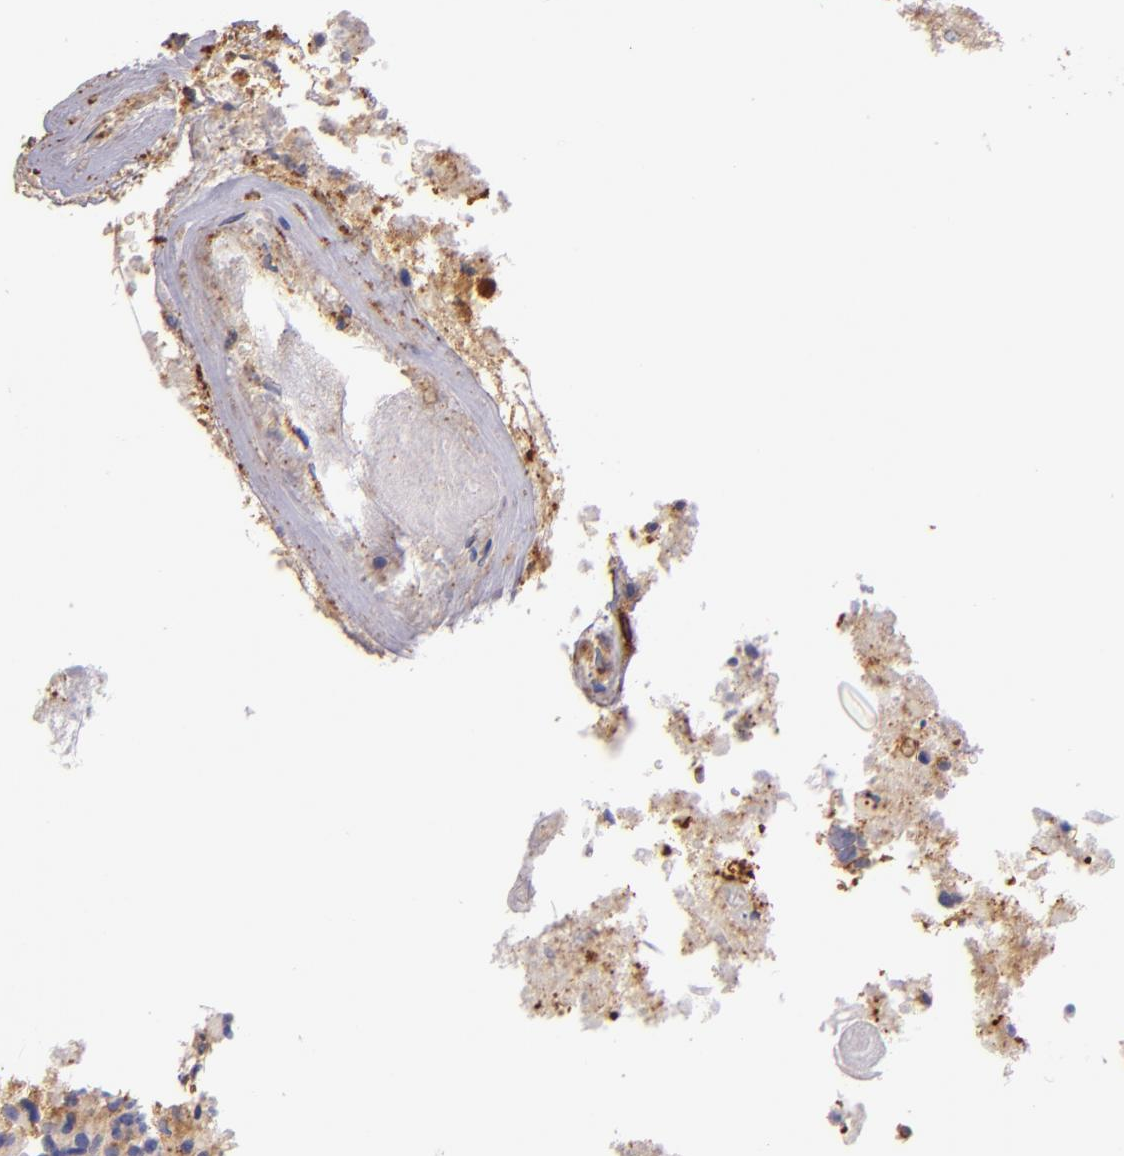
{"staining": {"intensity": "negative", "quantity": "none", "location": "none"}, "tissue": "glioma", "cell_type": "Tumor cells", "image_type": "cancer", "snomed": [{"axis": "morphology", "description": "Glioma, malignant, High grade"}, {"axis": "topography", "description": "Brain"}], "caption": "A photomicrograph of glioma stained for a protein displays no brown staining in tumor cells.", "gene": "CTSF", "patient": {"sex": "male", "age": 69}}